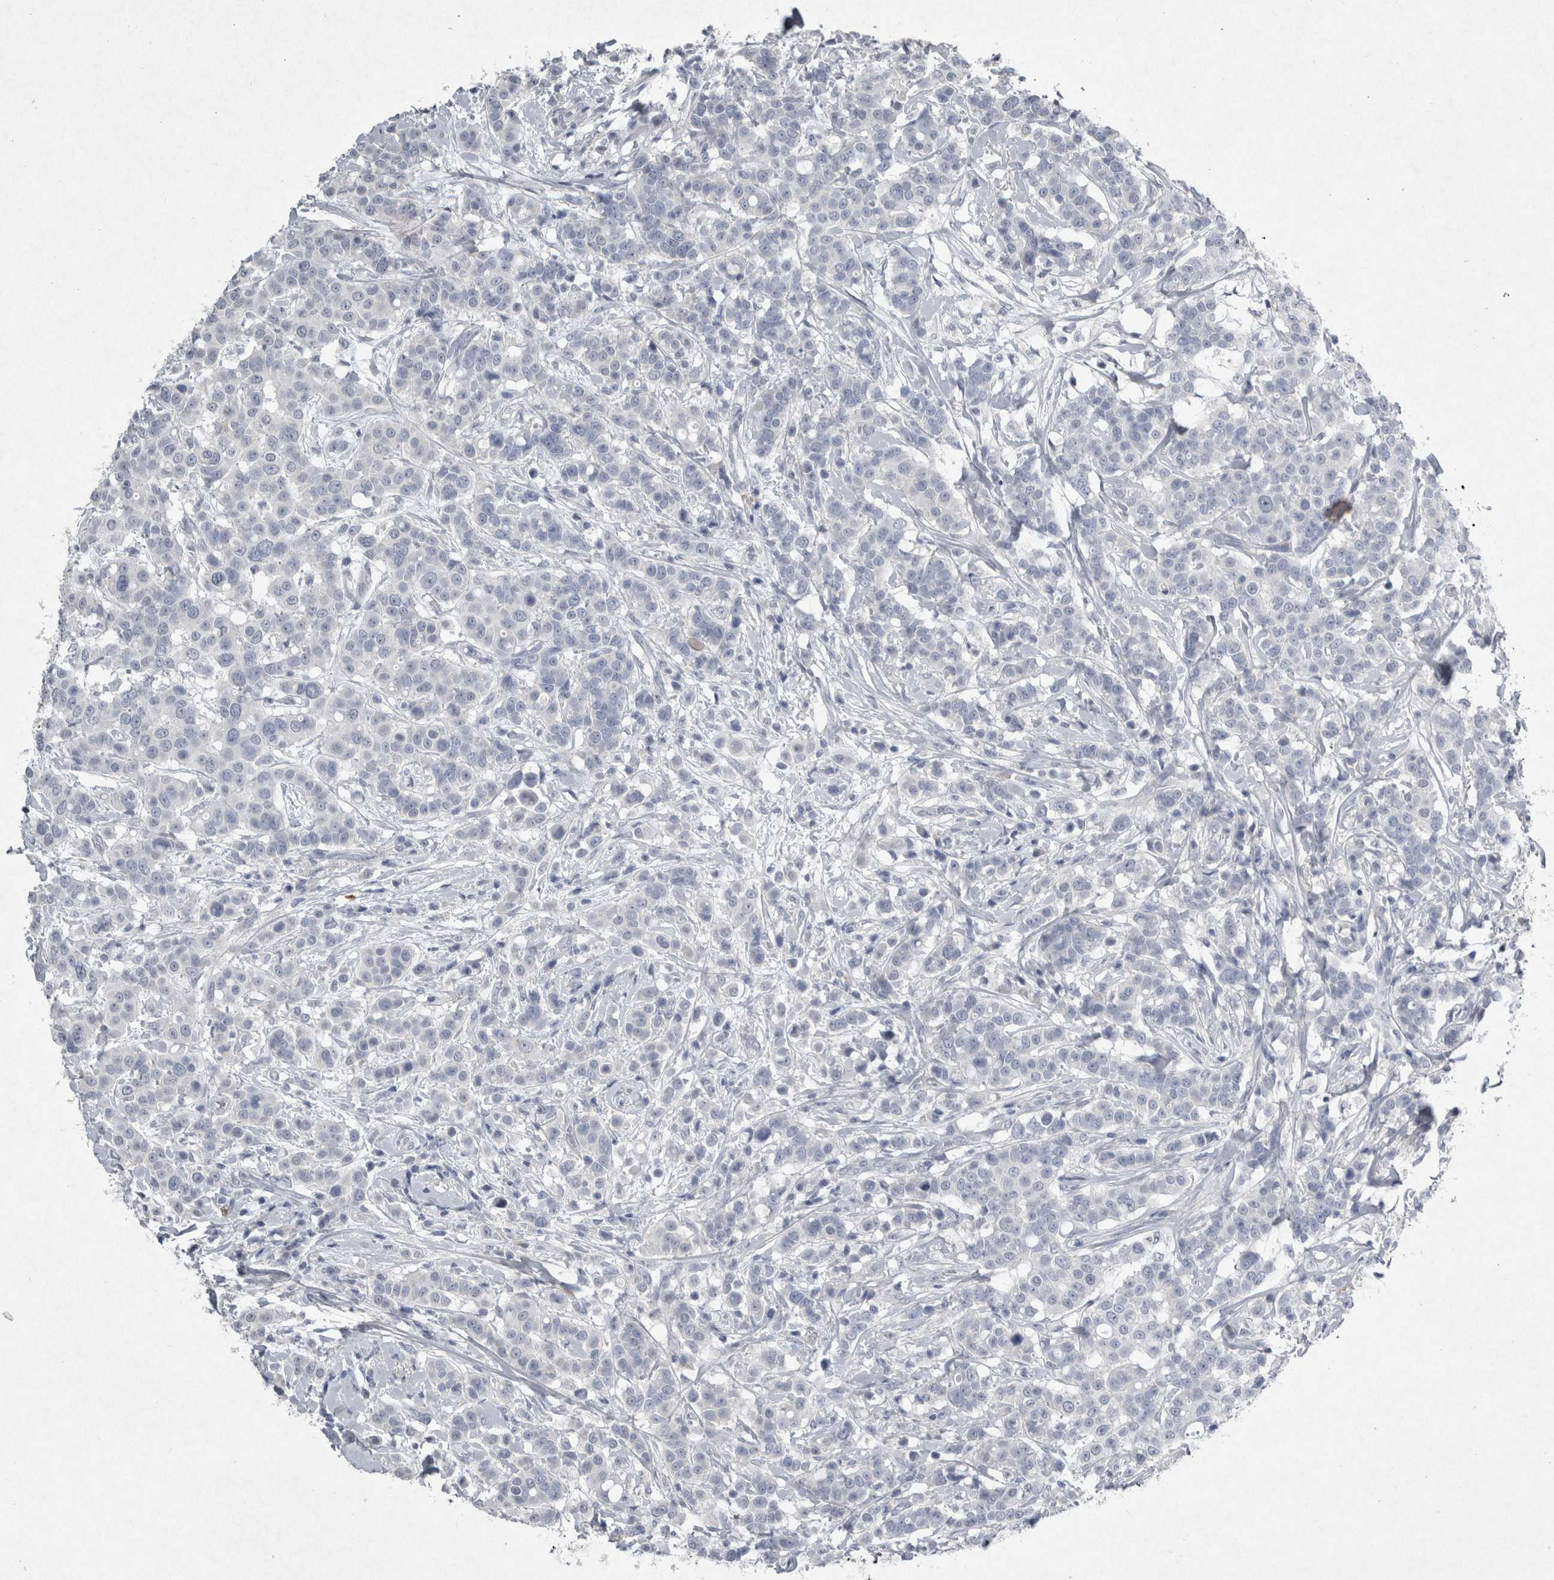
{"staining": {"intensity": "negative", "quantity": "none", "location": "none"}, "tissue": "breast cancer", "cell_type": "Tumor cells", "image_type": "cancer", "snomed": [{"axis": "morphology", "description": "Duct carcinoma"}, {"axis": "topography", "description": "Breast"}], "caption": "Breast infiltrating ductal carcinoma was stained to show a protein in brown. There is no significant expression in tumor cells.", "gene": "PDX1", "patient": {"sex": "female", "age": 27}}